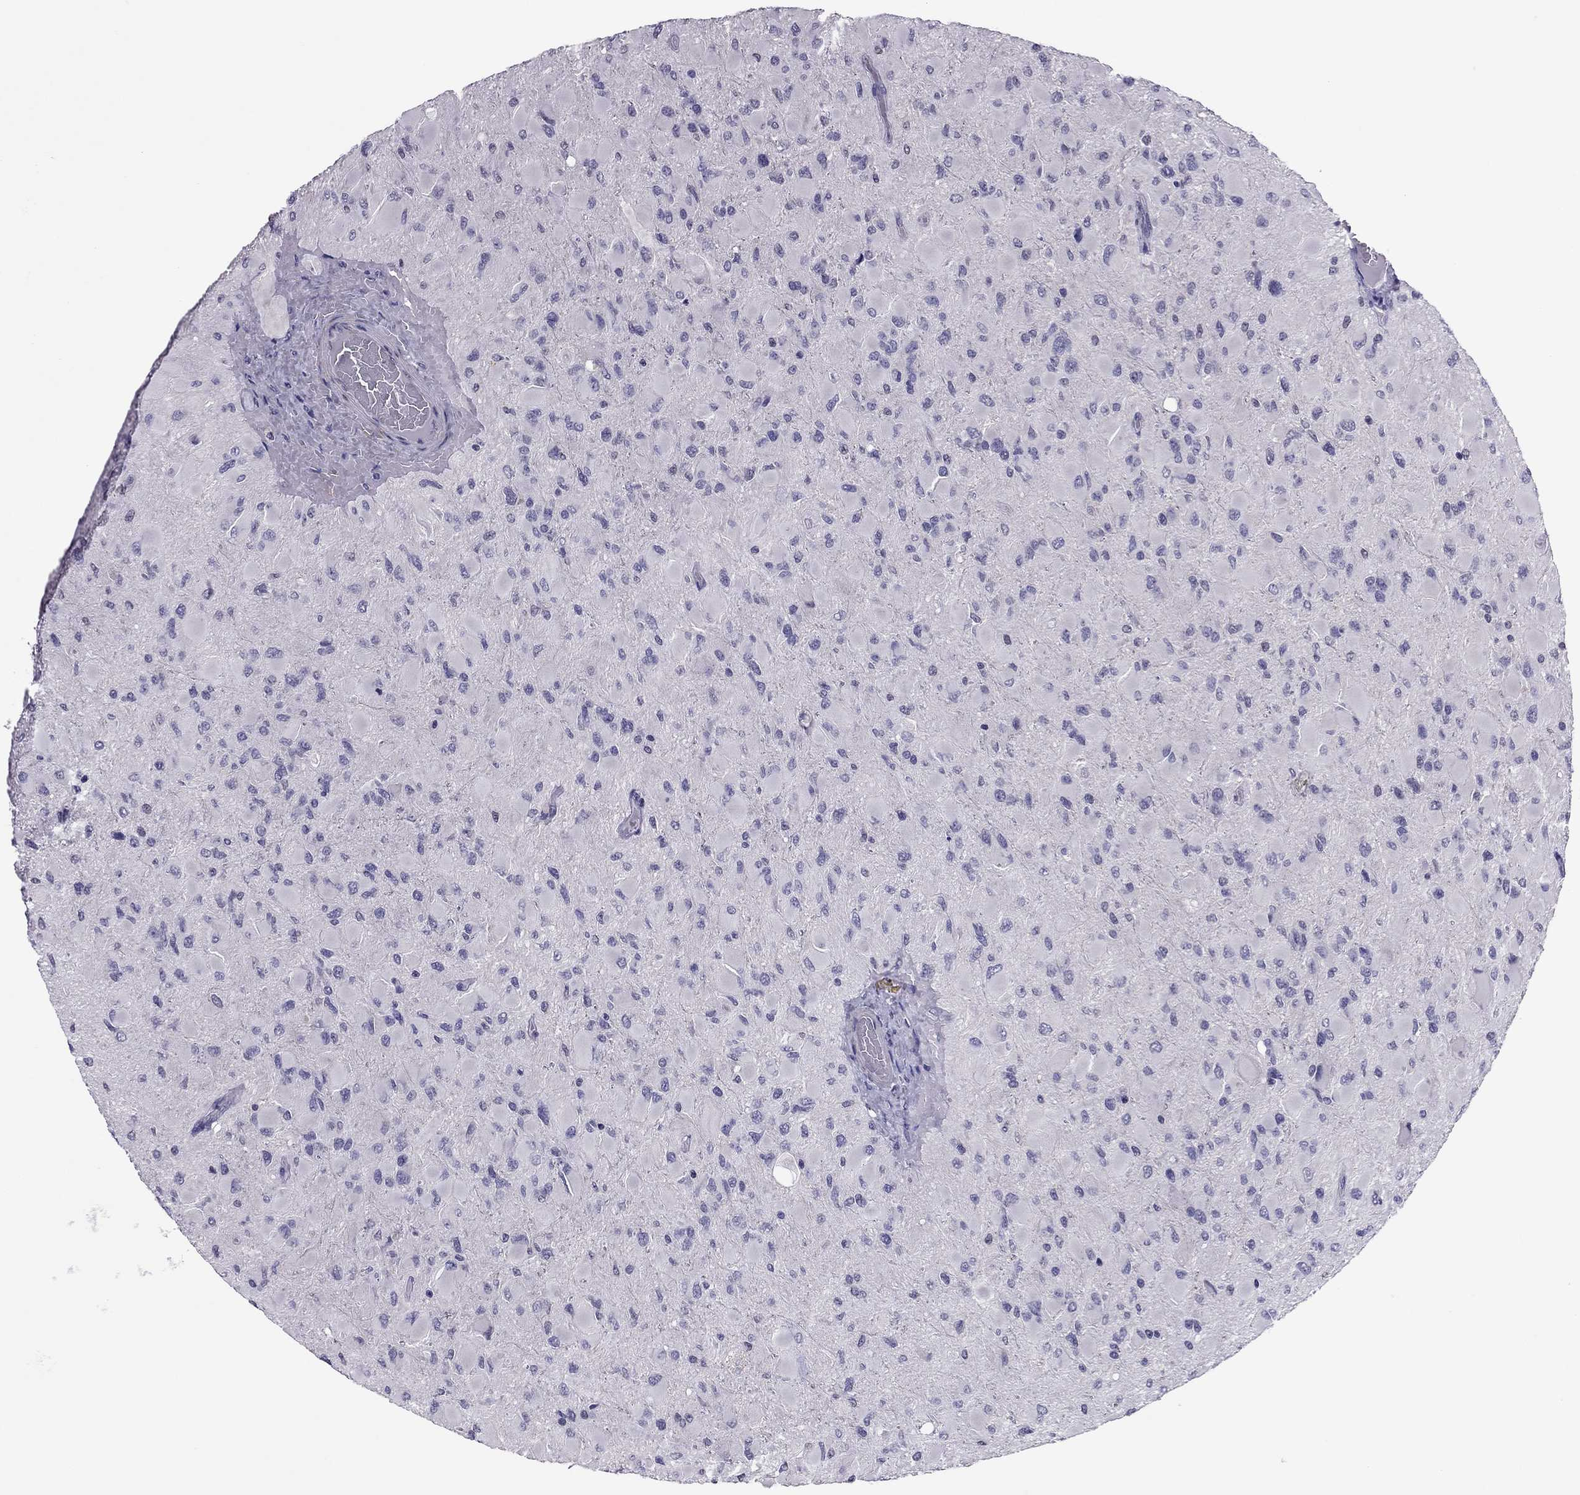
{"staining": {"intensity": "negative", "quantity": "none", "location": "none"}, "tissue": "glioma", "cell_type": "Tumor cells", "image_type": "cancer", "snomed": [{"axis": "morphology", "description": "Glioma, malignant, High grade"}, {"axis": "topography", "description": "Cerebral cortex"}], "caption": "Glioma stained for a protein using IHC reveals no positivity tumor cells.", "gene": "SLC16A8", "patient": {"sex": "female", "age": 36}}